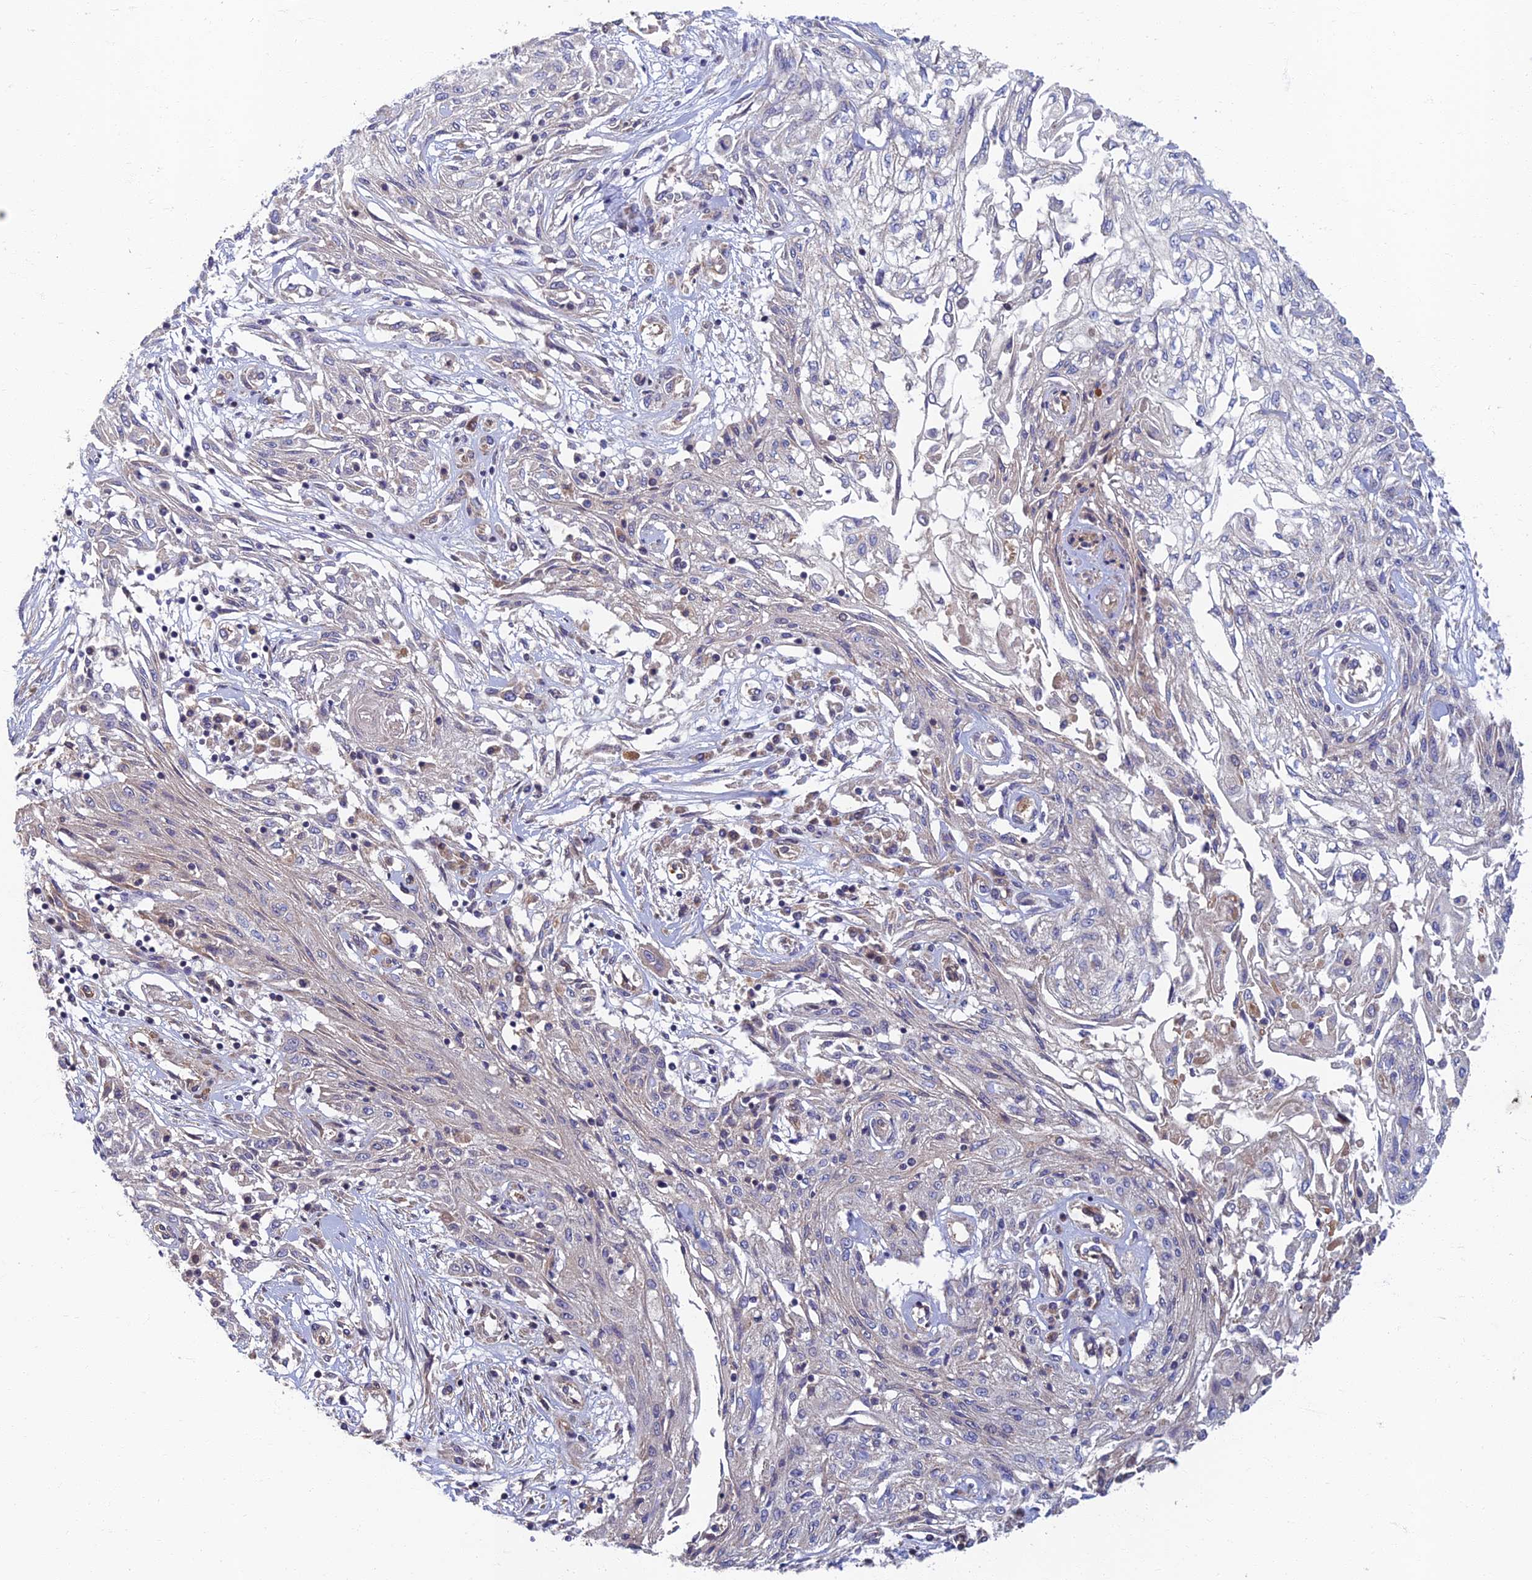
{"staining": {"intensity": "negative", "quantity": "none", "location": "none"}, "tissue": "skin cancer", "cell_type": "Tumor cells", "image_type": "cancer", "snomed": [{"axis": "morphology", "description": "Squamous cell carcinoma, NOS"}, {"axis": "morphology", "description": "Squamous cell carcinoma, metastatic, NOS"}, {"axis": "topography", "description": "Skin"}, {"axis": "topography", "description": "Lymph node"}], "caption": "A photomicrograph of skin metastatic squamous cell carcinoma stained for a protein demonstrates no brown staining in tumor cells. (Immunohistochemistry, brightfield microscopy, high magnification).", "gene": "SOGA1", "patient": {"sex": "male", "age": 75}}